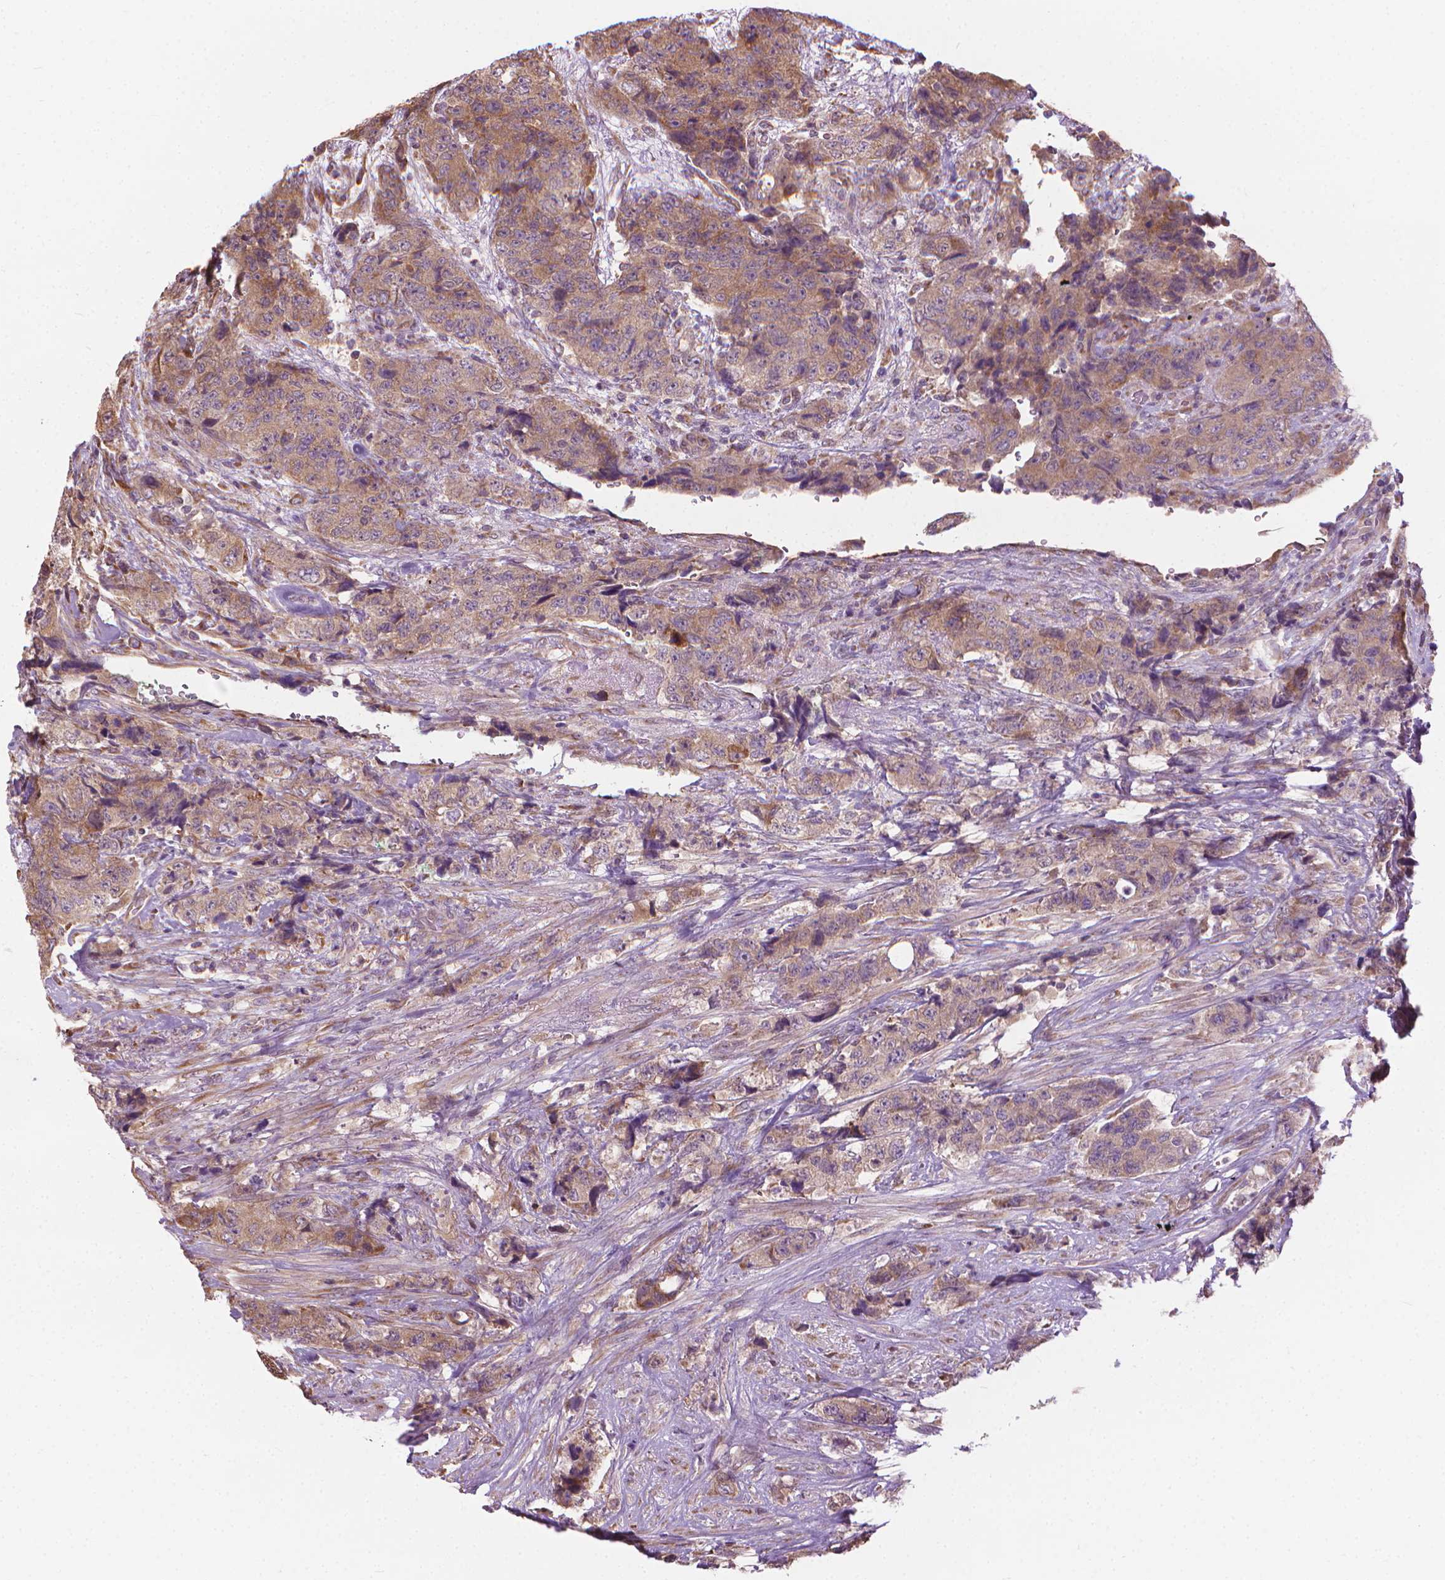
{"staining": {"intensity": "weak", "quantity": ">75%", "location": "cytoplasmic/membranous"}, "tissue": "urothelial cancer", "cell_type": "Tumor cells", "image_type": "cancer", "snomed": [{"axis": "morphology", "description": "Urothelial carcinoma, High grade"}, {"axis": "topography", "description": "Urinary bladder"}], "caption": "Immunohistochemistry histopathology image of neoplastic tissue: high-grade urothelial carcinoma stained using immunohistochemistry displays low levels of weak protein expression localized specifically in the cytoplasmic/membranous of tumor cells, appearing as a cytoplasmic/membranous brown color.", "gene": "NUDT1", "patient": {"sex": "female", "age": 78}}